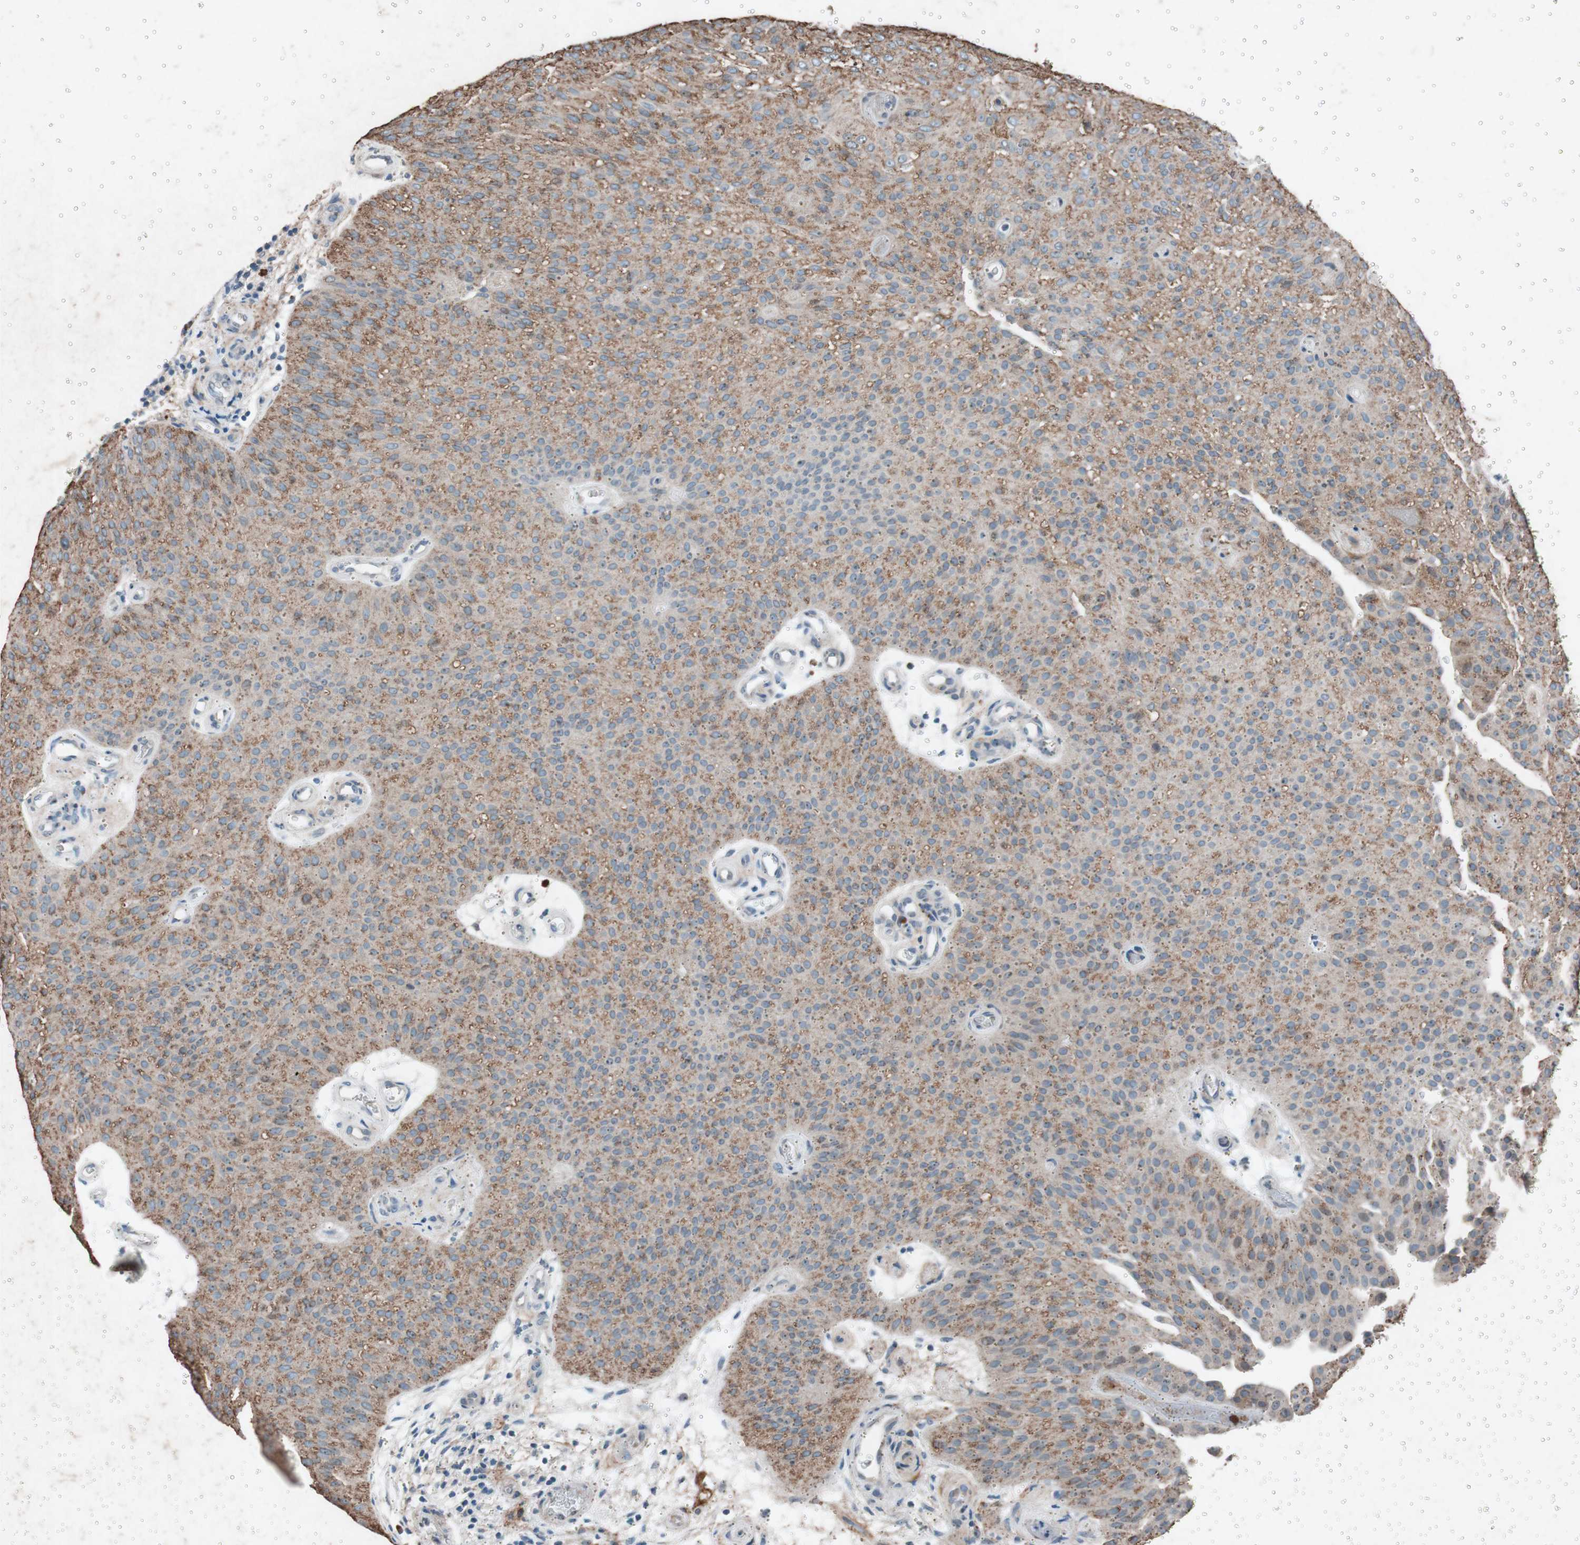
{"staining": {"intensity": "moderate", "quantity": "25%-75%", "location": "cytoplasmic/membranous"}, "tissue": "urothelial cancer", "cell_type": "Tumor cells", "image_type": "cancer", "snomed": [{"axis": "morphology", "description": "Urothelial carcinoma, Low grade"}, {"axis": "topography", "description": "Urinary bladder"}], "caption": "Protein expression analysis of urothelial cancer reveals moderate cytoplasmic/membranous expression in approximately 25%-75% of tumor cells.", "gene": "GRB7", "patient": {"sex": "female", "age": 60}}